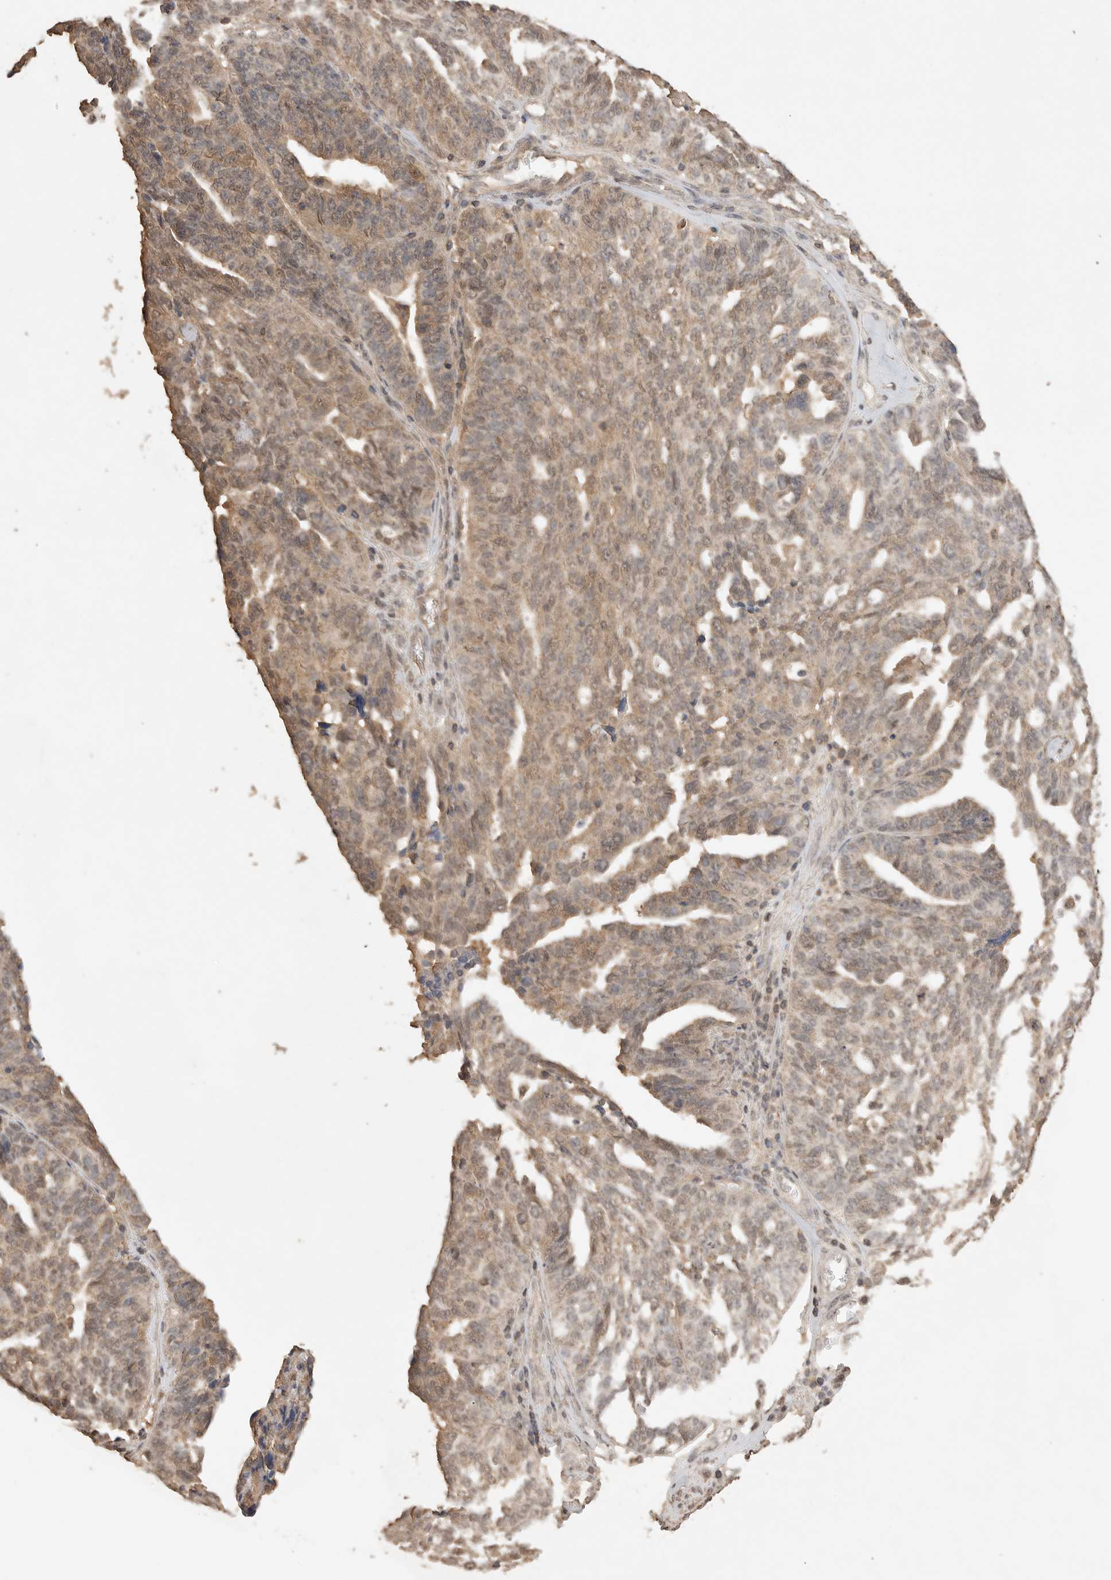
{"staining": {"intensity": "weak", "quantity": "25%-75%", "location": "cytoplasmic/membranous,nuclear"}, "tissue": "ovarian cancer", "cell_type": "Tumor cells", "image_type": "cancer", "snomed": [{"axis": "morphology", "description": "Cystadenocarcinoma, serous, NOS"}, {"axis": "topography", "description": "Ovary"}], "caption": "Weak cytoplasmic/membranous and nuclear protein positivity is seen in about 25%-75% of tumor cells in ovarian cancer.", "gene": "MAP2K1", "patient": {"sex": "female", "age": 59}}